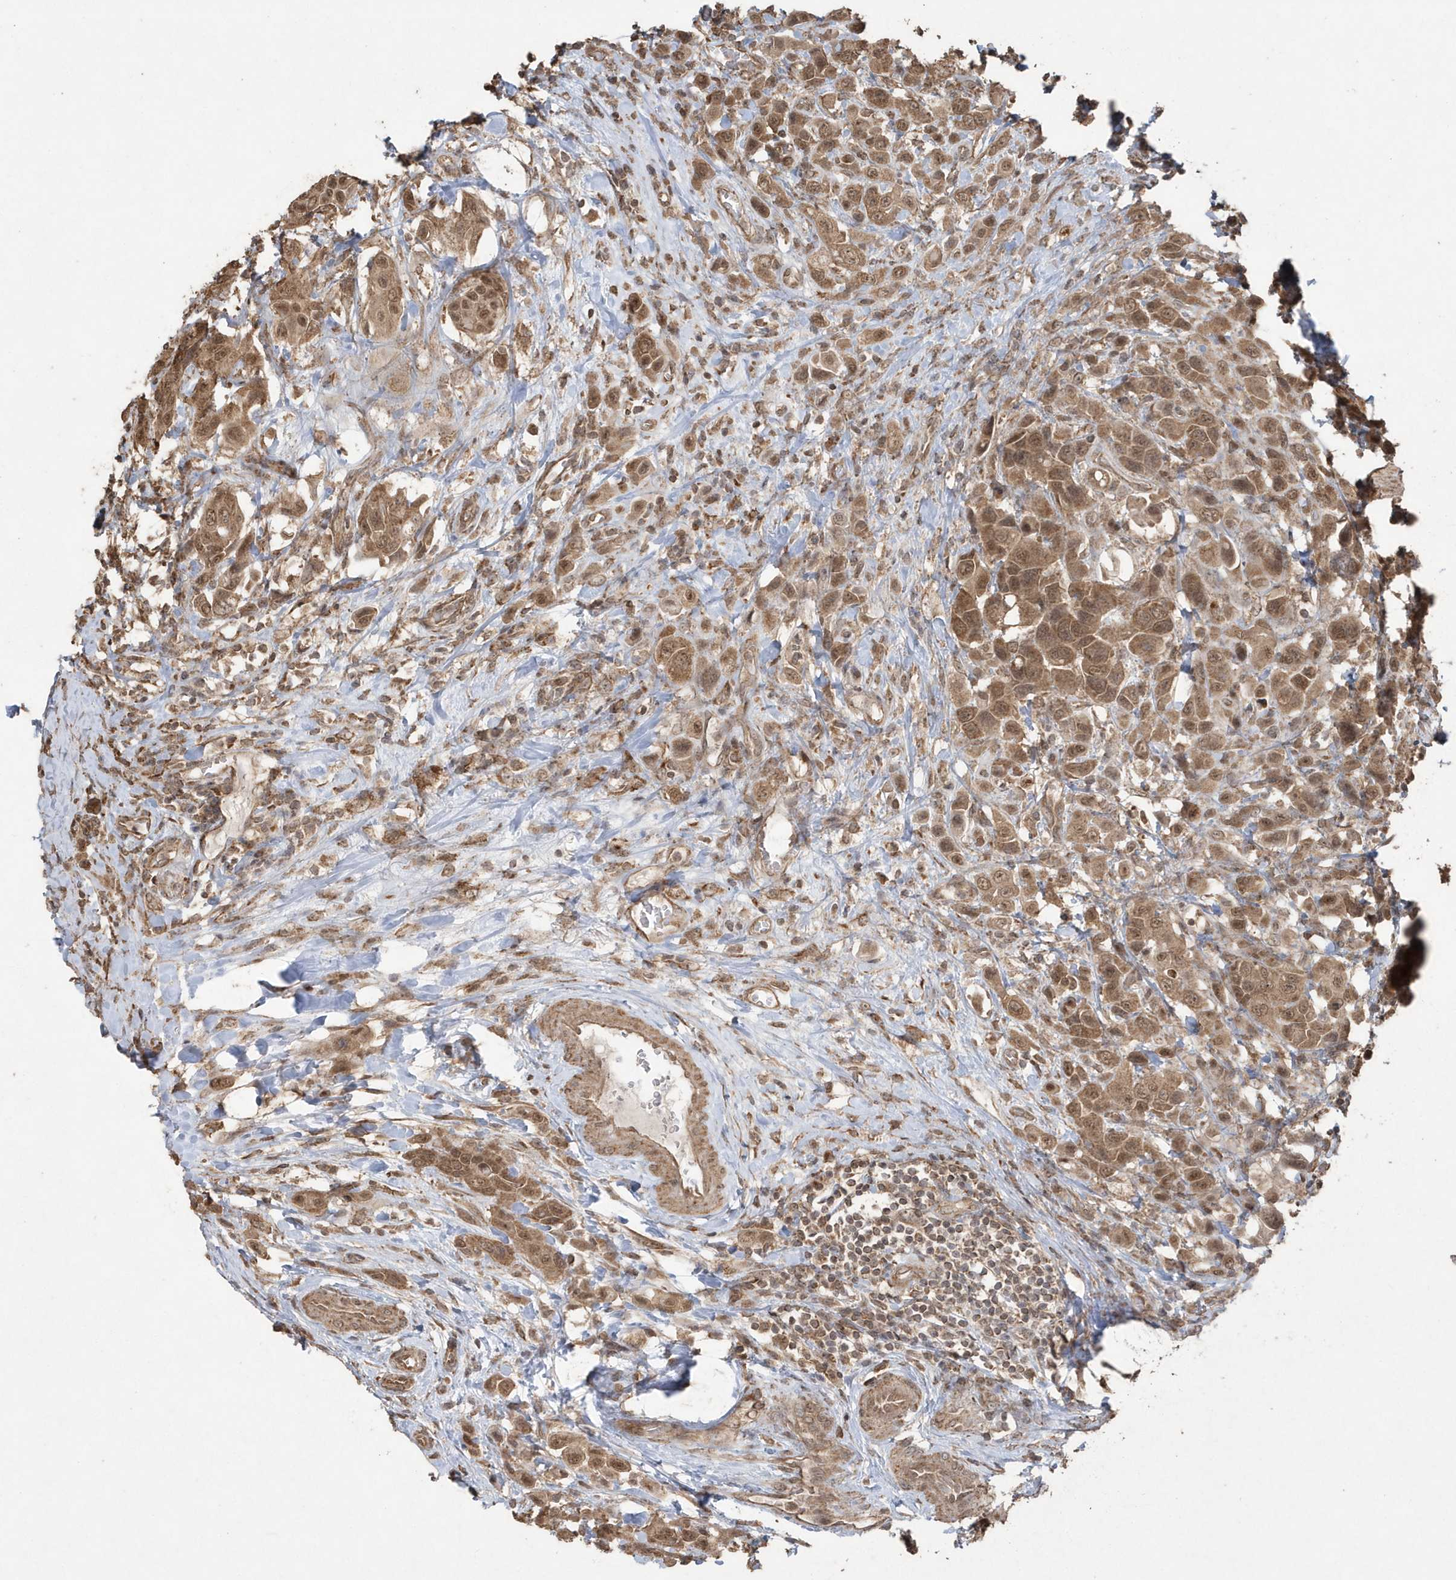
{"staining": {"intensity": "moderate", "quantity": ">75%", "location": "cytoplasmic/membranous,nuclear"}, "tissue": "urothelial cancer", "cell_type": "Tumor cells", "image_type": "cancer", "snomed": [{"axis": "morphology", "description": "Urothelial carcinoma, High grade"}, {"axis": "topography", "description": "Urinary bladder"}], "caption": "DAB immunohistochemical staining of human urothelial cancer displays moderate cytoplasmic/membranous and nuclear protein positivity in about >75% of tumor cells. (DAB IHC with brightfield microscopy, high magnification).", "gene": "PAXBP1", "patient": {"sex": "male", "age": 50}}